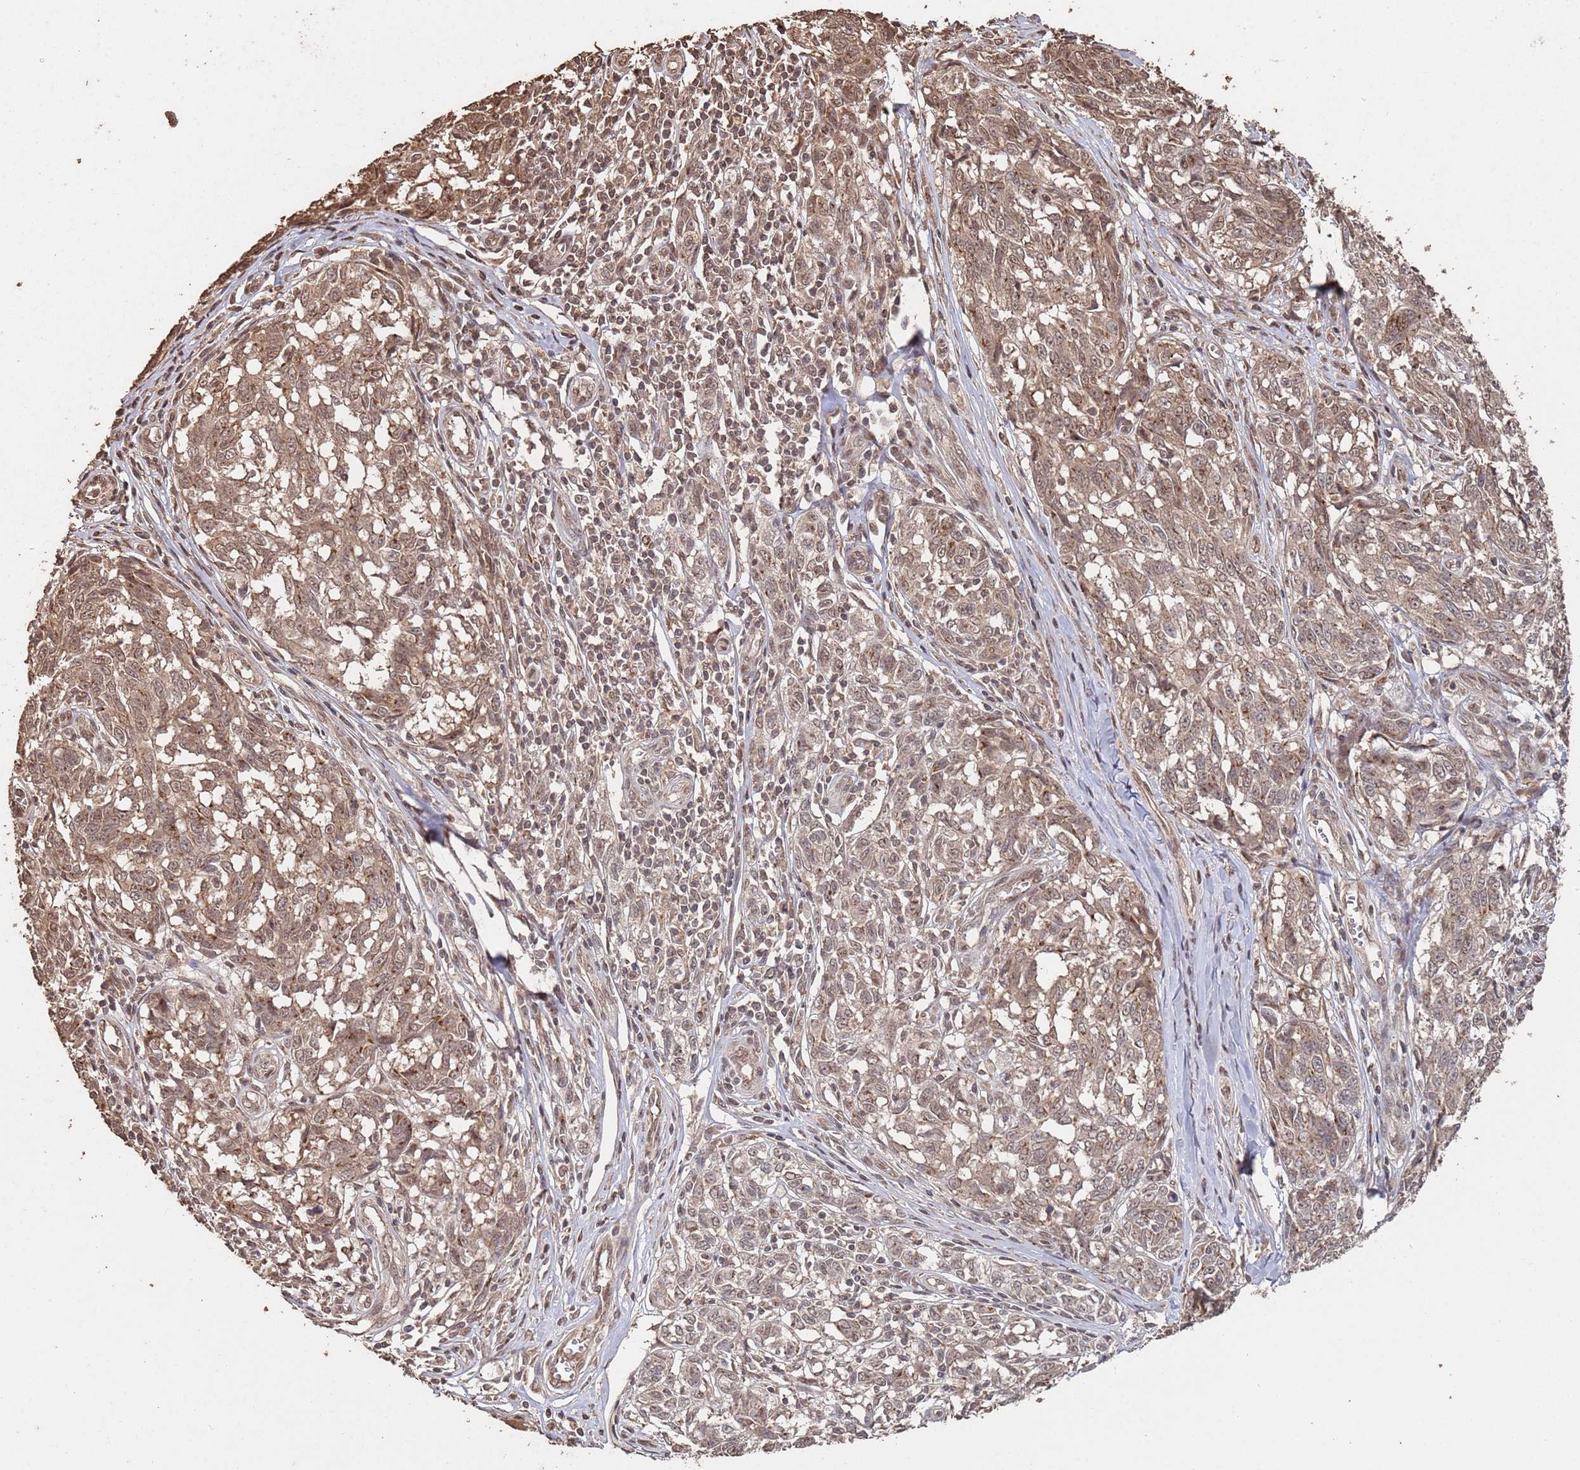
{"staining": {"intensity": "weak", "quantity": ">75%", "location": "cytoplasmic/membranous,nuclear"}, "tissue": "melanoma", "cell_type": "Tumor cells", "image_type": "cancer", "snomed": [{"axis": "morphology", "description": "Malignant melanoma, NOS"}, {"axis": "topography", "description": "Skin"}], "caption": "Immunohistochemical staining of malignant melanoma demonstrates low levels of weak cytoplasmic/membranous and nuclear expression in about >75% of tumor cells. The staining is performed using DAB (3,3'-diaminobenzidine) brown chromogen to label protein expression. The nuclei are counter-stained blue using hematoxylin.", "gene": "FRAT1", "patient": {"sex": "female", "age": 64}}